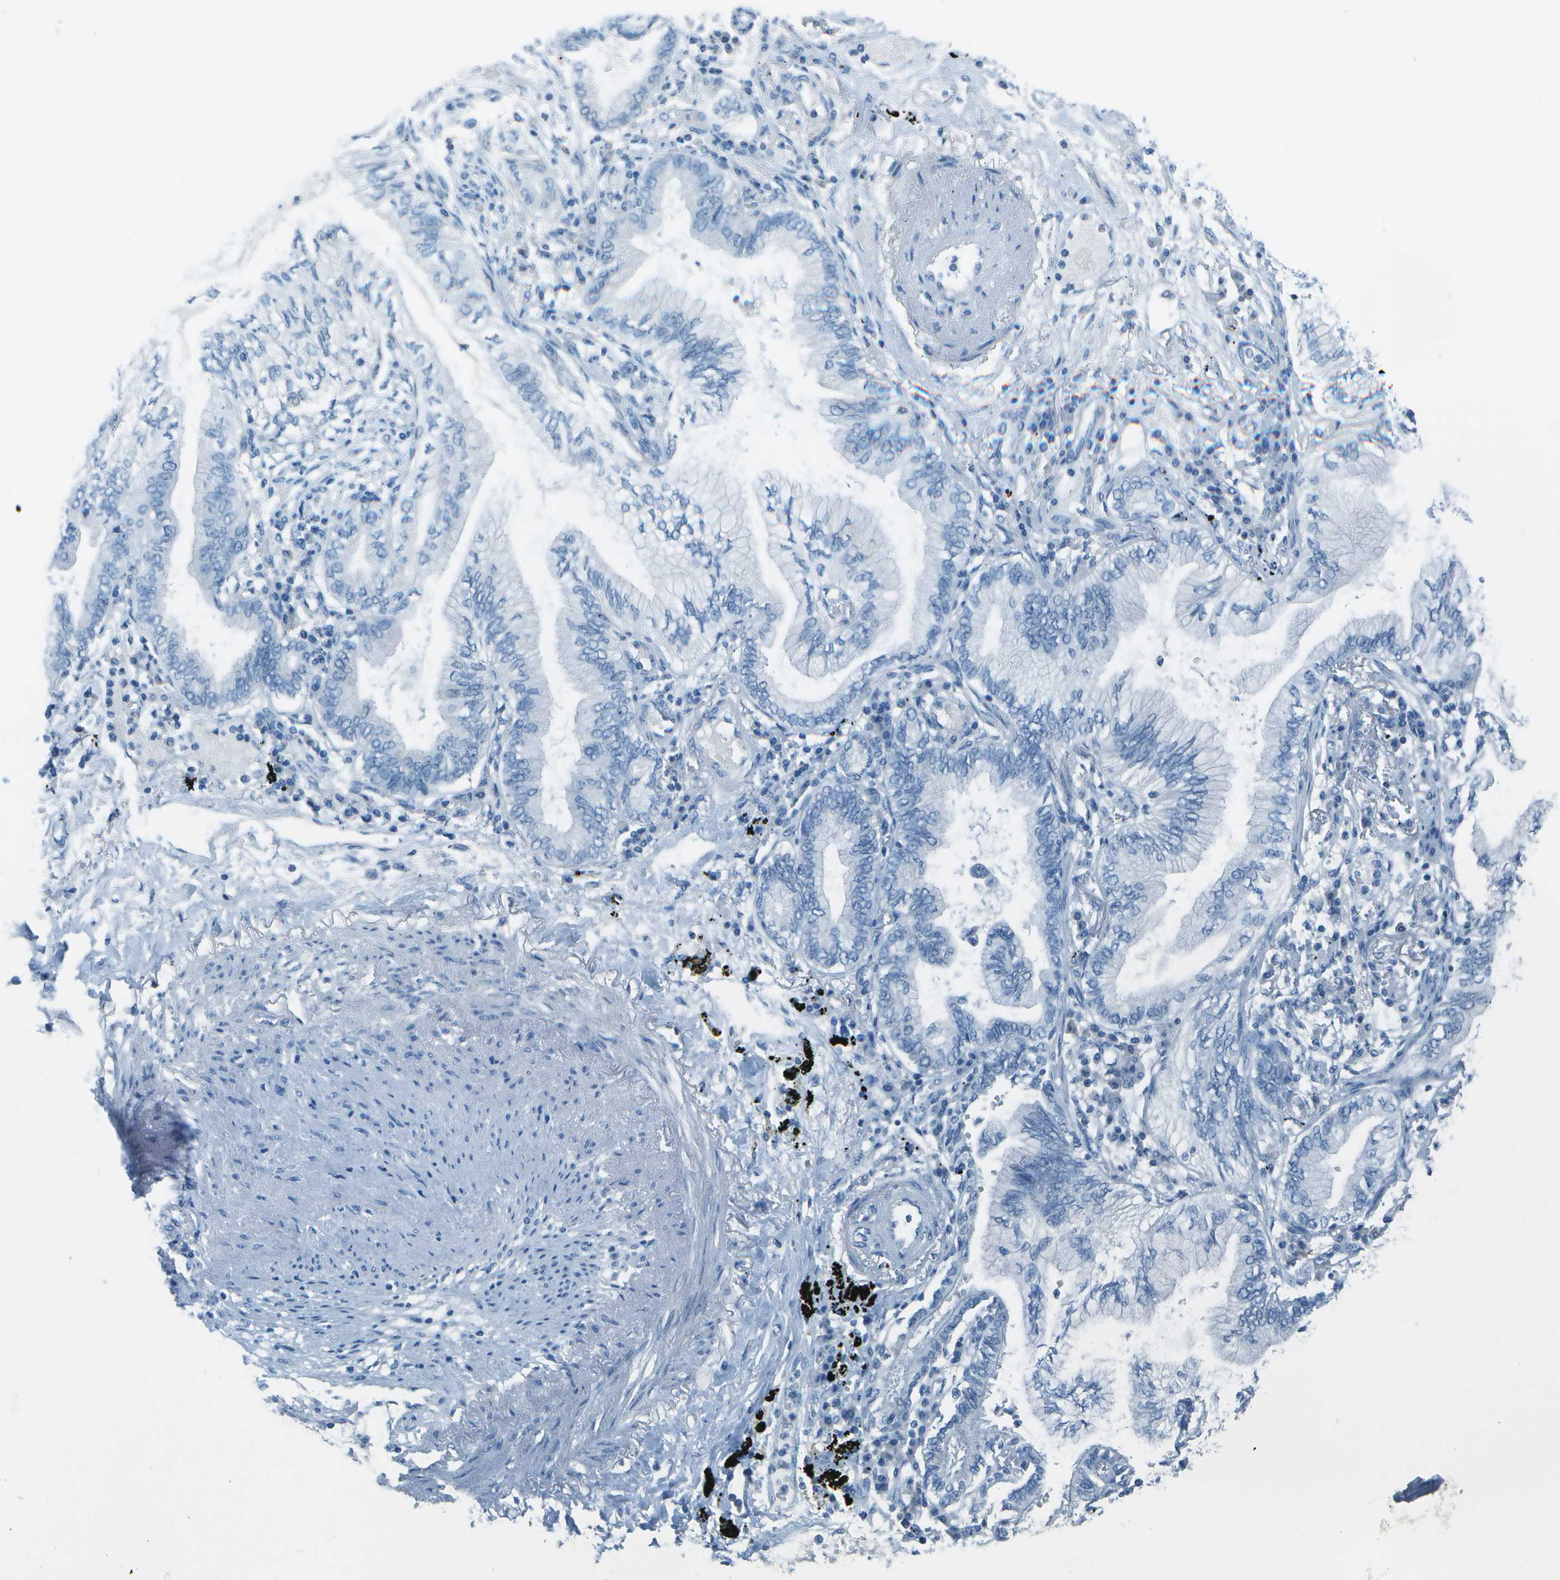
{"staining": {"intensity": "negative", "quantity": "none", "location": "none"}, "tissue": "lung cancer", "cell_type": "Tumor cells", "image_type": "cancer", "snomed": [{"axis": "morphology", "description": "Normal tissue, NOS"}, {"axis": "morphology", "description": "Adenocarcinoma, NOS"}, {"axis": "topography", "description": "Bronchus"}, {"axis": "topography", "description": "Lung"}], "caption": "The immunohistochemistry image has no significant positivity in tumor cells of lung cancer tissue.", "gene": "FGF1", "patient": {"sex": "female", "age": 70}}